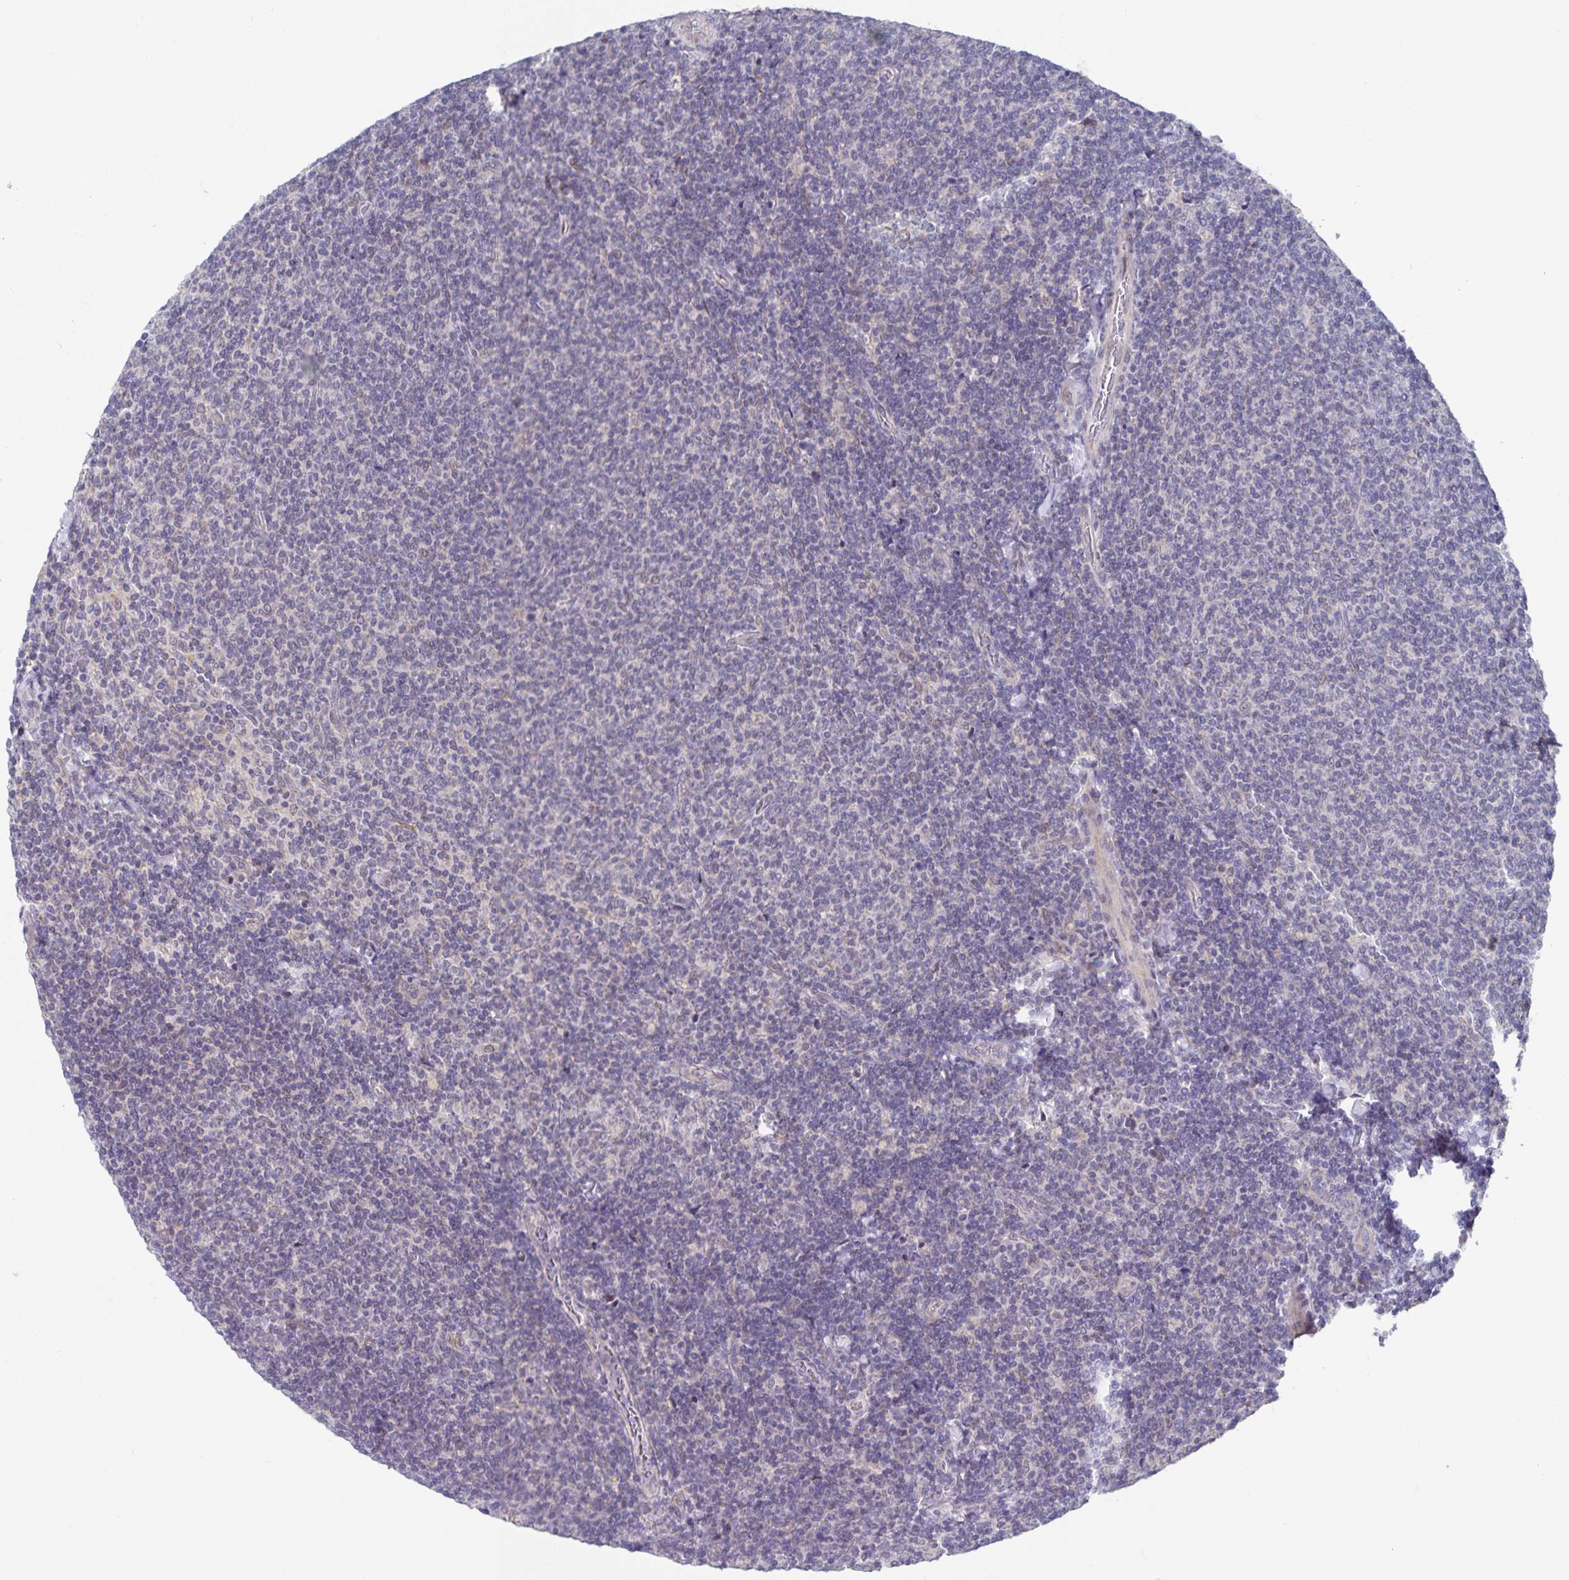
{"staining": {"intensity": "negative", "quantity": "none", "location": "none"}, "tissue": "lymphoma", "cell_type": "Tumor cells", "image_type": "cancer", "snomed": [{"axis": "morphology", "description": "Malignant lymphoma, non-Hodgkin's type, Low grade"}, {"axis": "topography", "description": "Lymph node"}], "caption": "There is no significant expression in tumor cells of lymphoma.", "gene": "ZIK1", "patient": {"sex": "male", "age": 52}}